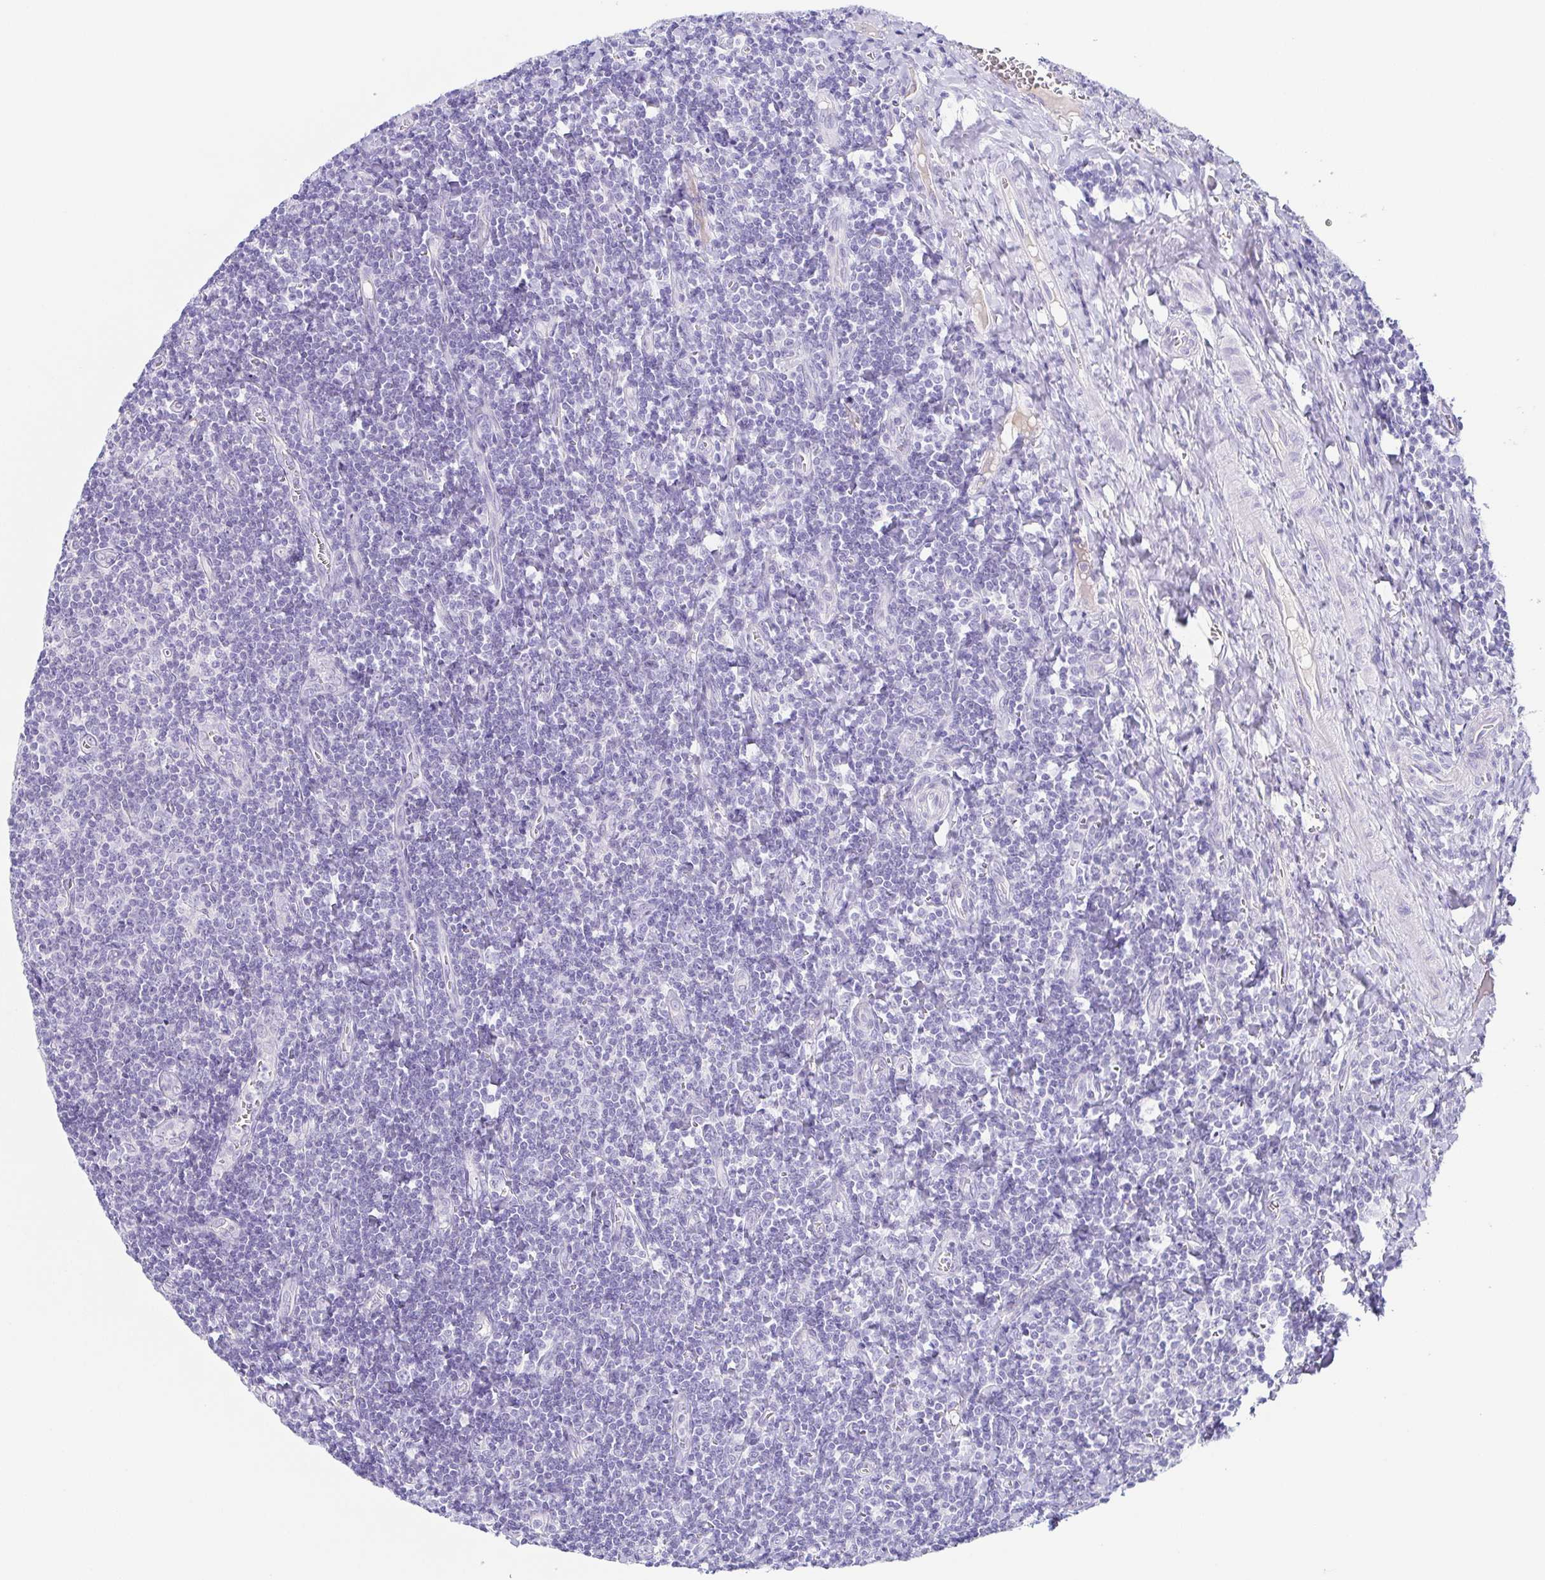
{"staining": {"intensity": "negative", "quantity": "none", "location": "none"}, "tissue": "tonsil", "cell_type": "Germinal center cells", "image_type": "normal", "snomed": [{"axis": "morphology", "description": "Normal tissue, NOS"}, {"axis": "morphology", "description": "Inflammation, NOS"}, {"axis": "topography", "description": "Tonsil"}], "caption": "This is an immunohistochemistry photomicrograph of unremarkable human tonsil. There is no staining in germinal center cells.", "gene": "LDLRAD1", "patient": {"sex": "female", "age": 31}}